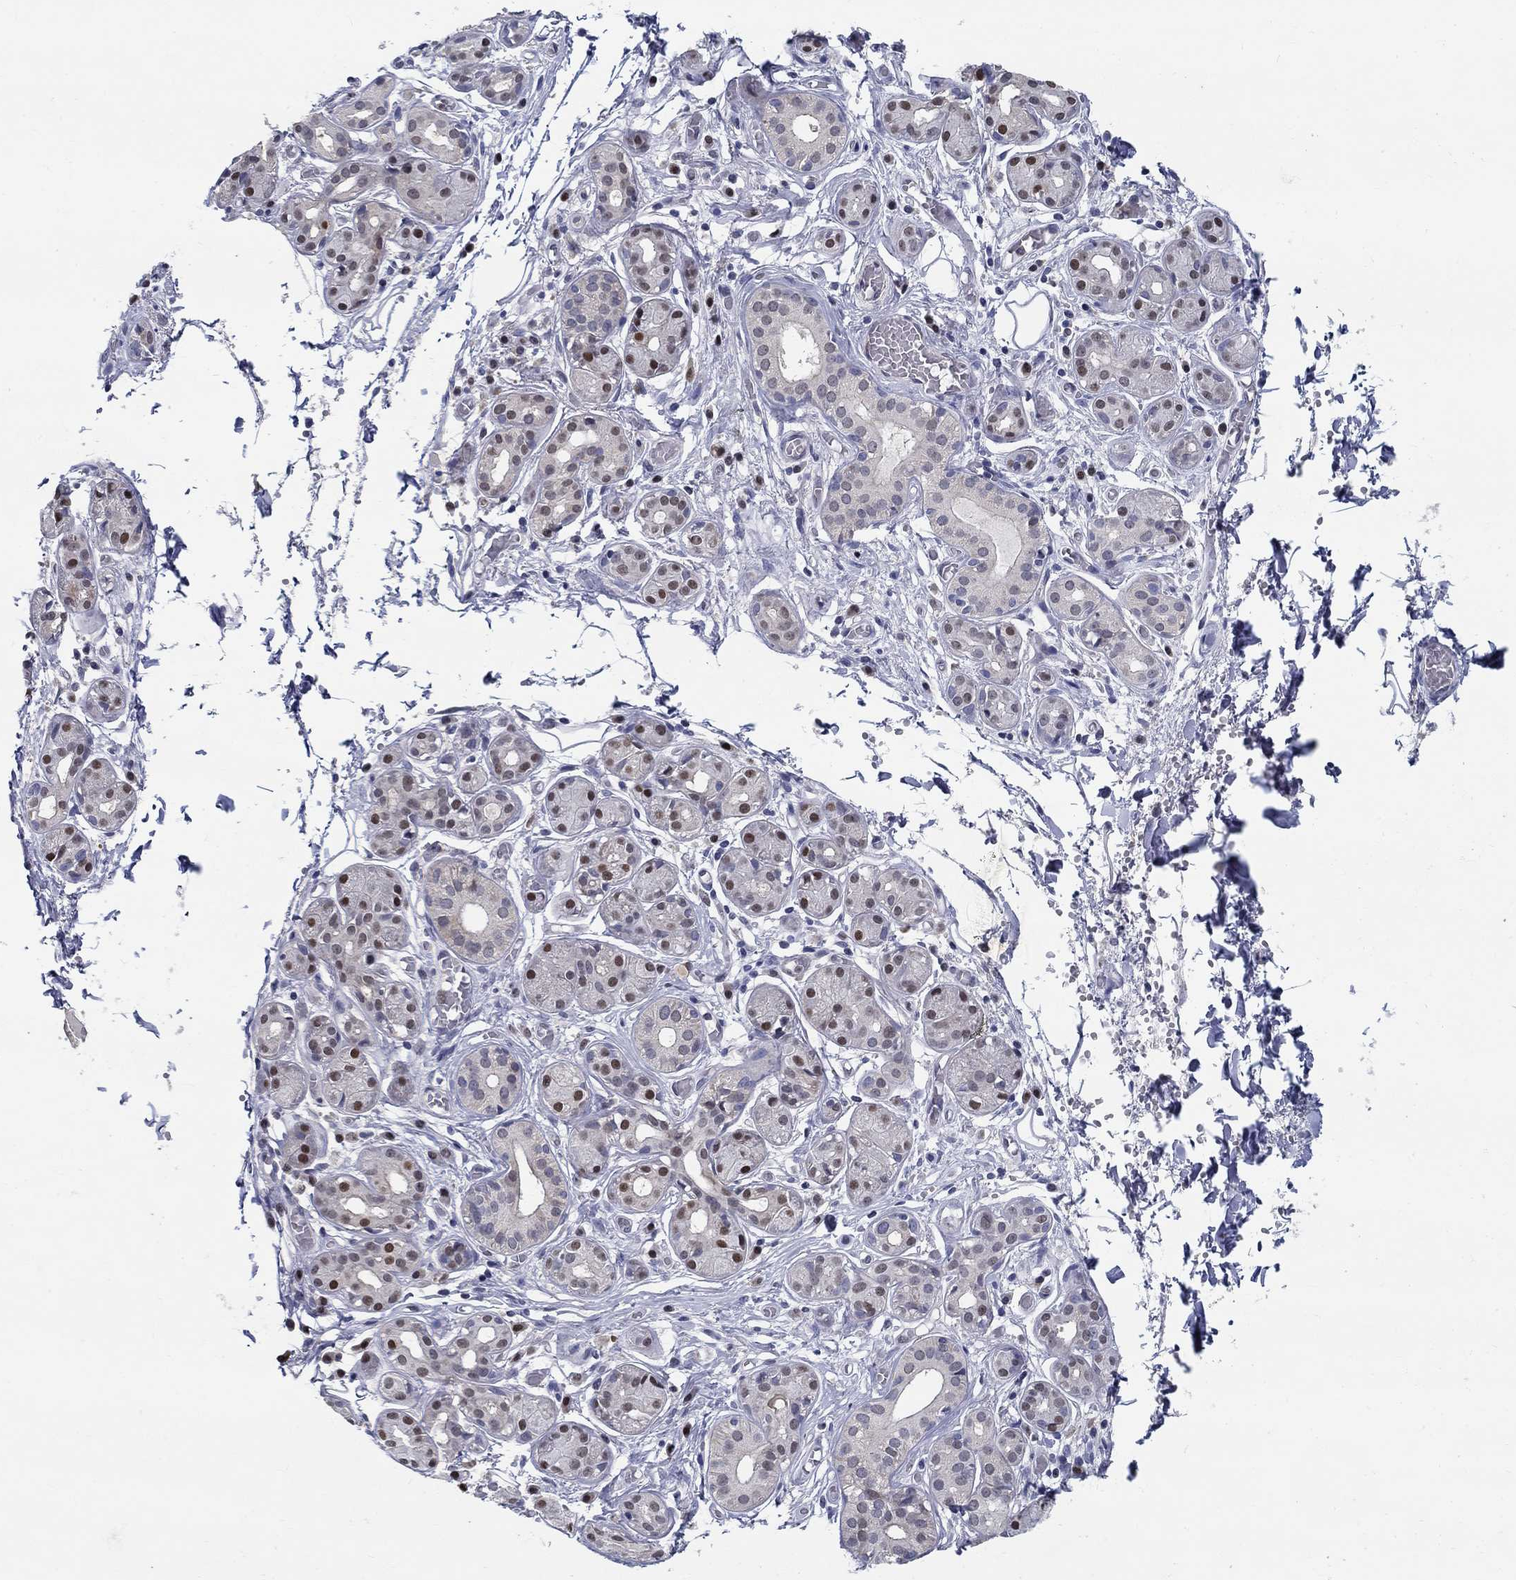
{"staining": {"intensity": "strong", "quantity": "<25%", "location": "nuclear"}, "tissue": "salivary gland", "cell_type": "Glandular cells", "image_type": "normal", "snomed": [{"axis": "morphology", "description": "Normal tissue, NOS"}, {"axis": "topography", "description": "Salivary gland"}, {"axis": "topography", "description": "Peripheral nerve tissue"}], "caption": "Immunohistochemical staining of benign salivary gland demonstrates medium levels of strong nuclear expression in approximately <25% of glandular cells. (DAB (3,3'-diaminobenzidine) IHC with brightfield microscopy, high magnification).", "gene": "C16orf46", "patient": {"sex": "male", "age": 71}}